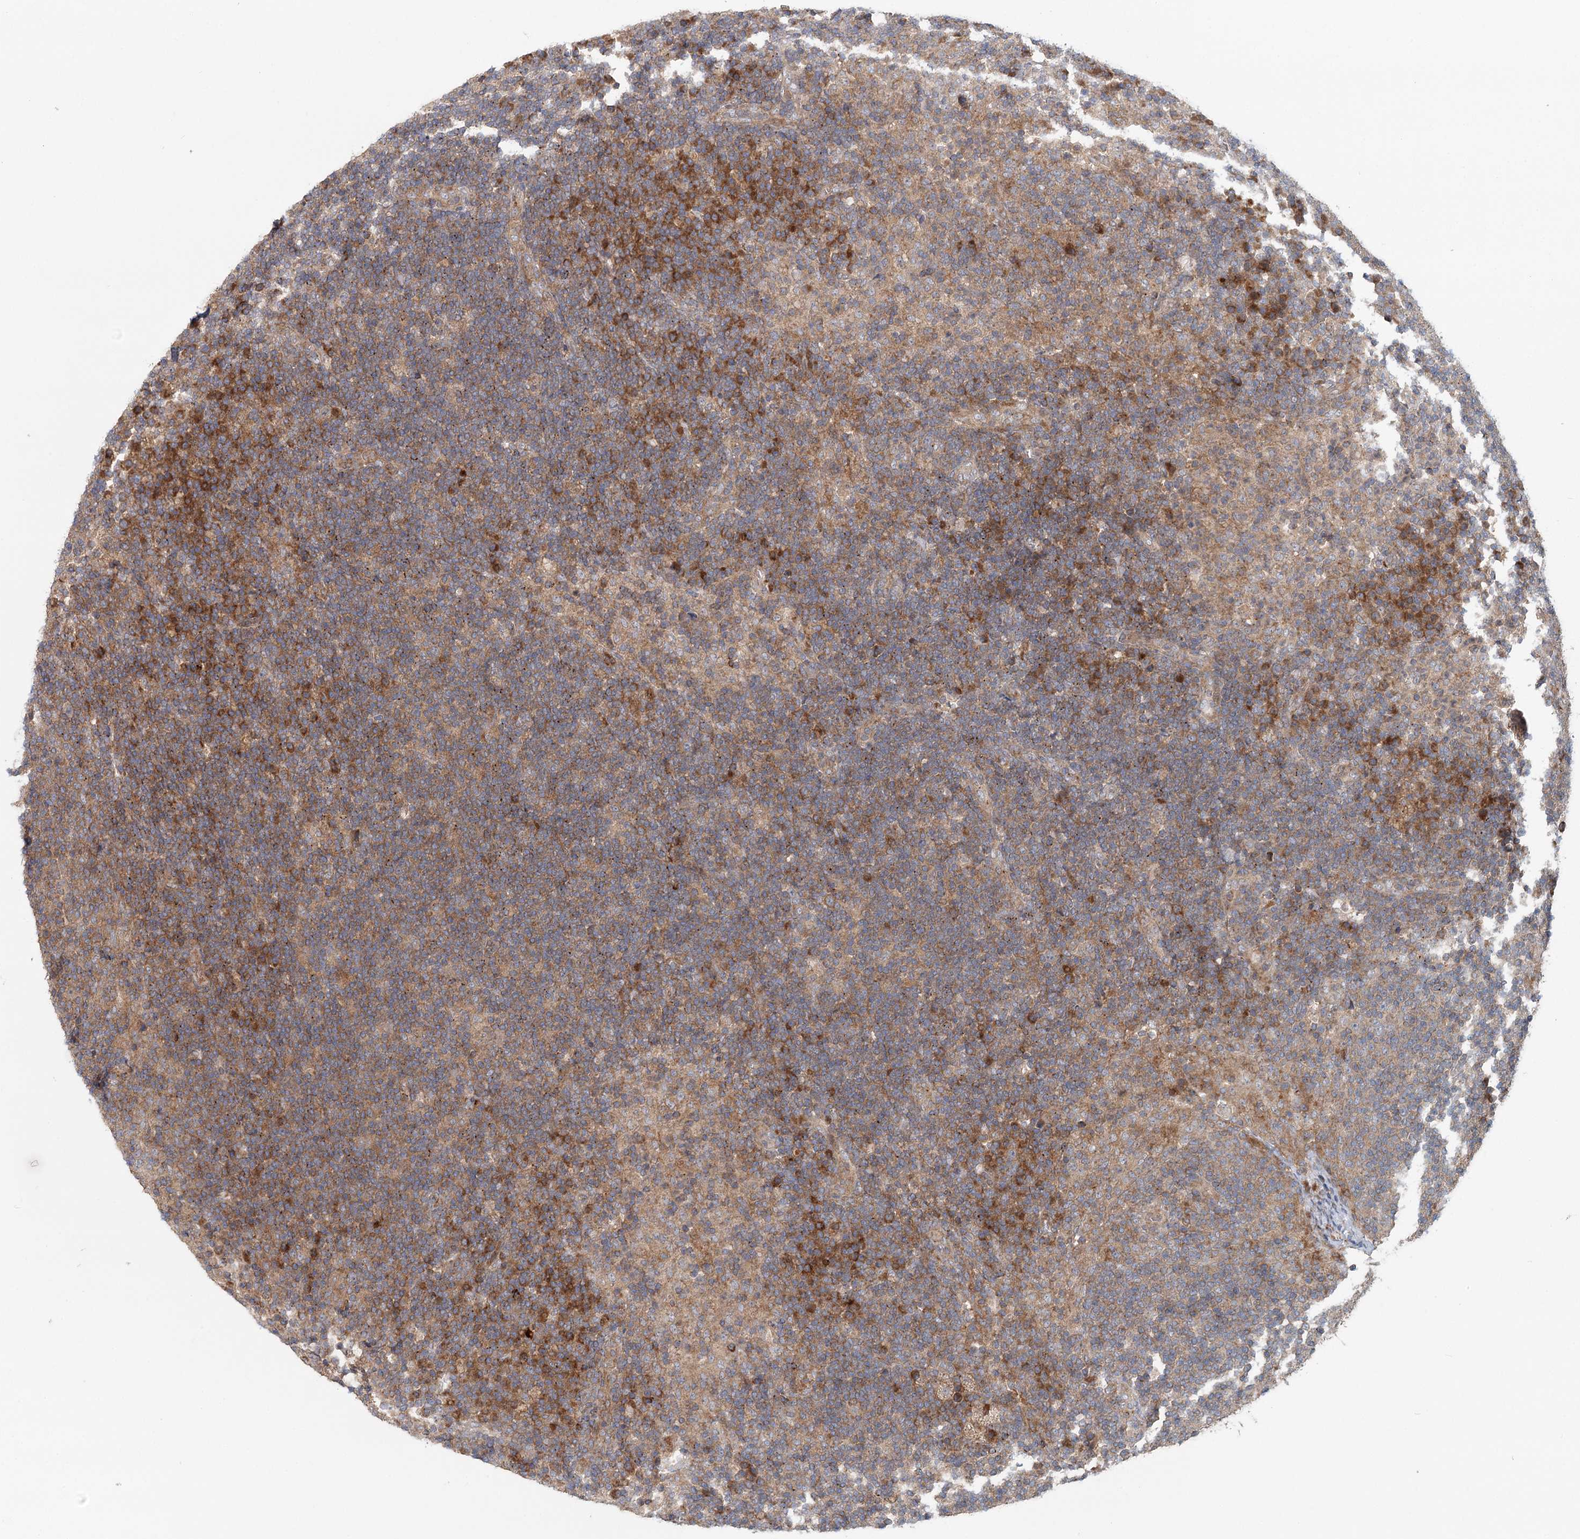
{"staining": {"intensity": "weak", "quantity": "25%-75%", "location": "cytoplasmic/membranous"}, "tissue": "lymph node", "cell_type": "Germinal center cells", "image_type": "normal", "snomed": [{"axis": "morphology", "description": "Normal tissue, NOS"}, {"axis": "topography", "description": "Lymph node"}], "caption": "A brown stain shows weak cytoplasmic/membranous positivity of a protein in germinal center cells of benign lymph node. (DAB = brown stain, brightfield microscopy at high magnification).", "gene": "ENSG00000273217", "patient": {"sex": "female", "age": 70}}